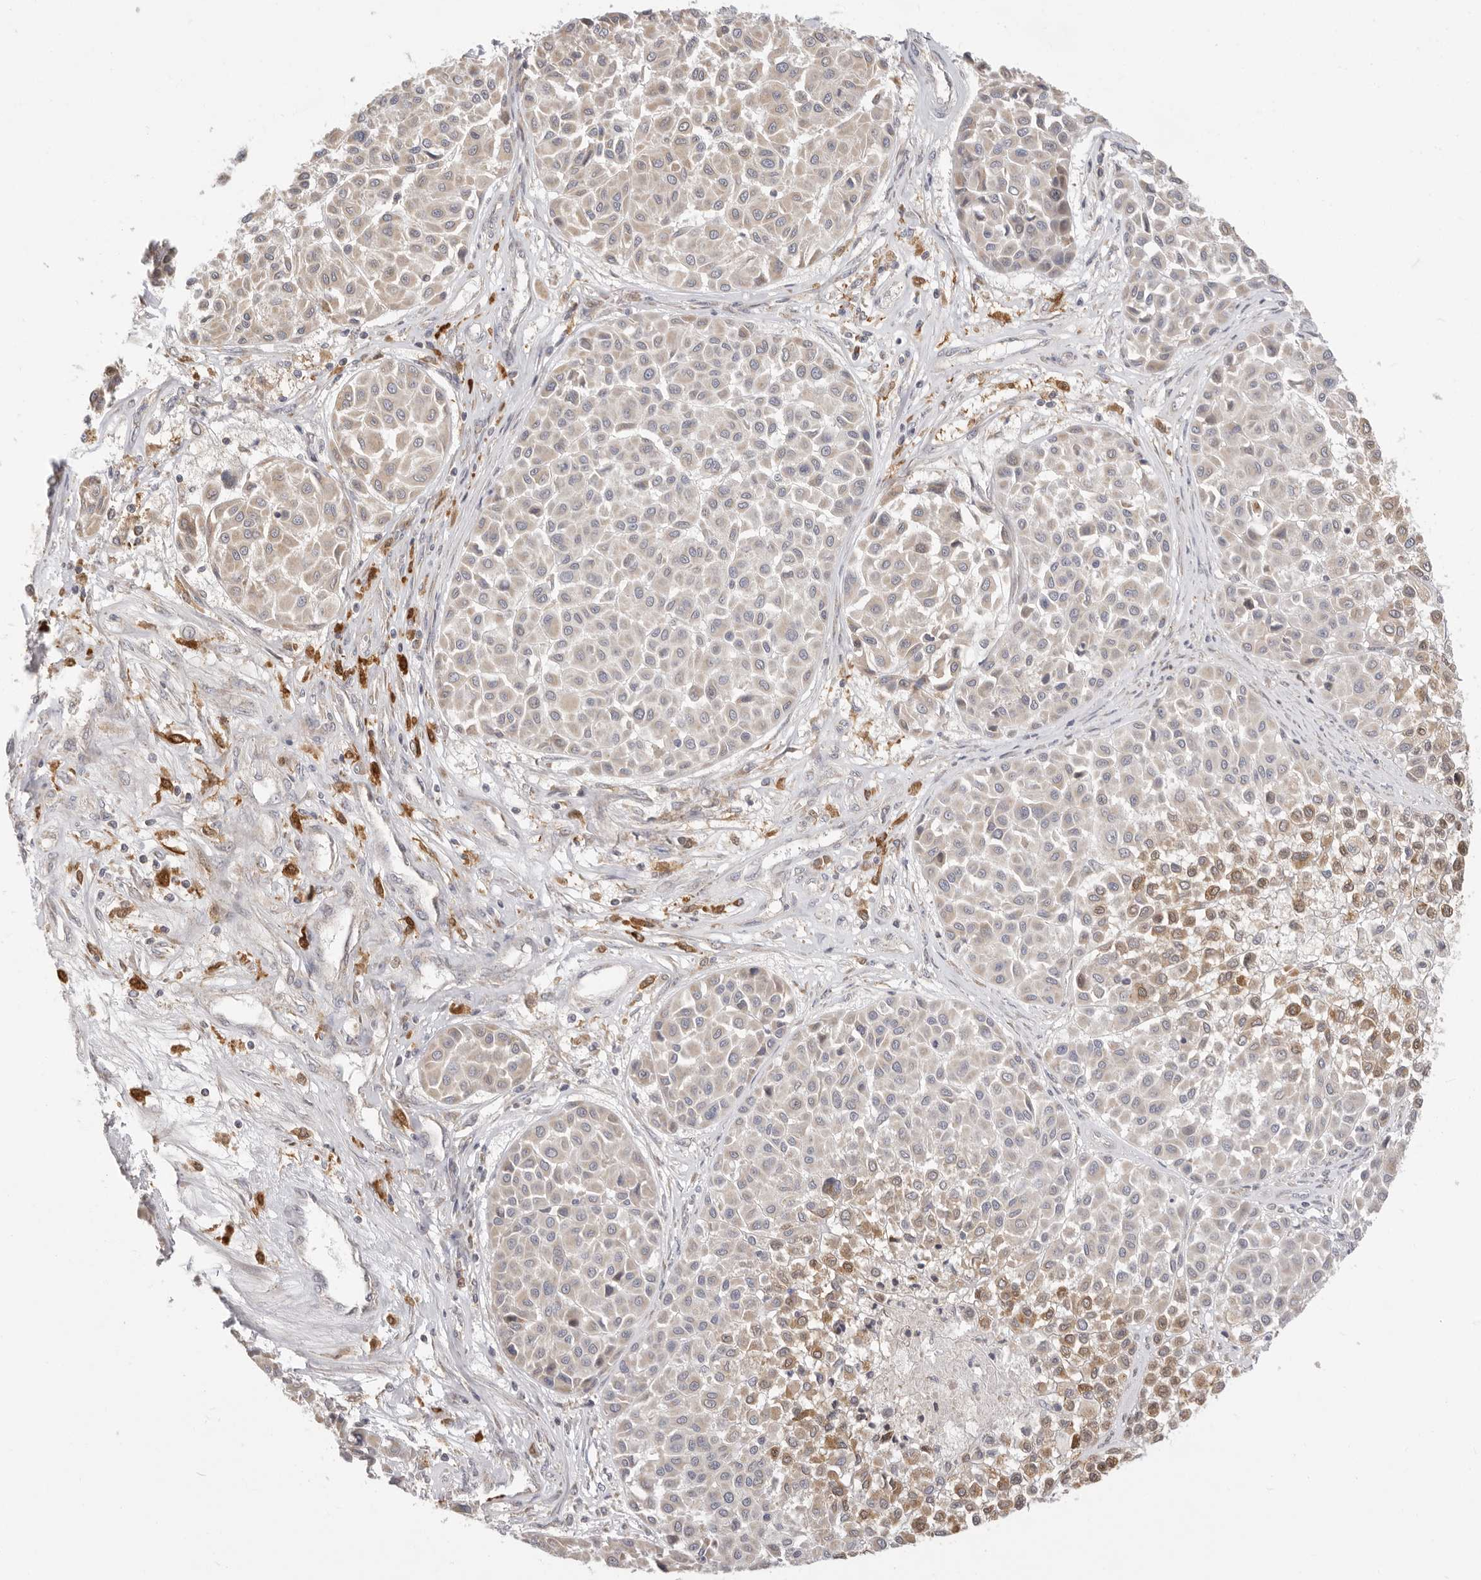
{"staining": {"intensity": "moderate", "quantity": "<25%", "location": "cytoplasmic/membranous"}, "tissue": "melanoma", "cell_type": "Tumor cells", "image_type": "cancer", "snomed": [{"axis": "morphology", "description": "Malignant melanoma, Metastatic site"}, {"axis": "topography", "description": "Soft tissue"}], "caption": "Immunohistochemical staining of human malignant melanoma (metastatic site) shows moderate cytoplasmic/membranous protein positivity in approximately <25% of tumor cells. (brown staining indicates protein expression, while blue staining denotes nuclei).", "gene": "USH1C", "patient": {"sex": "male", "age": 41}}